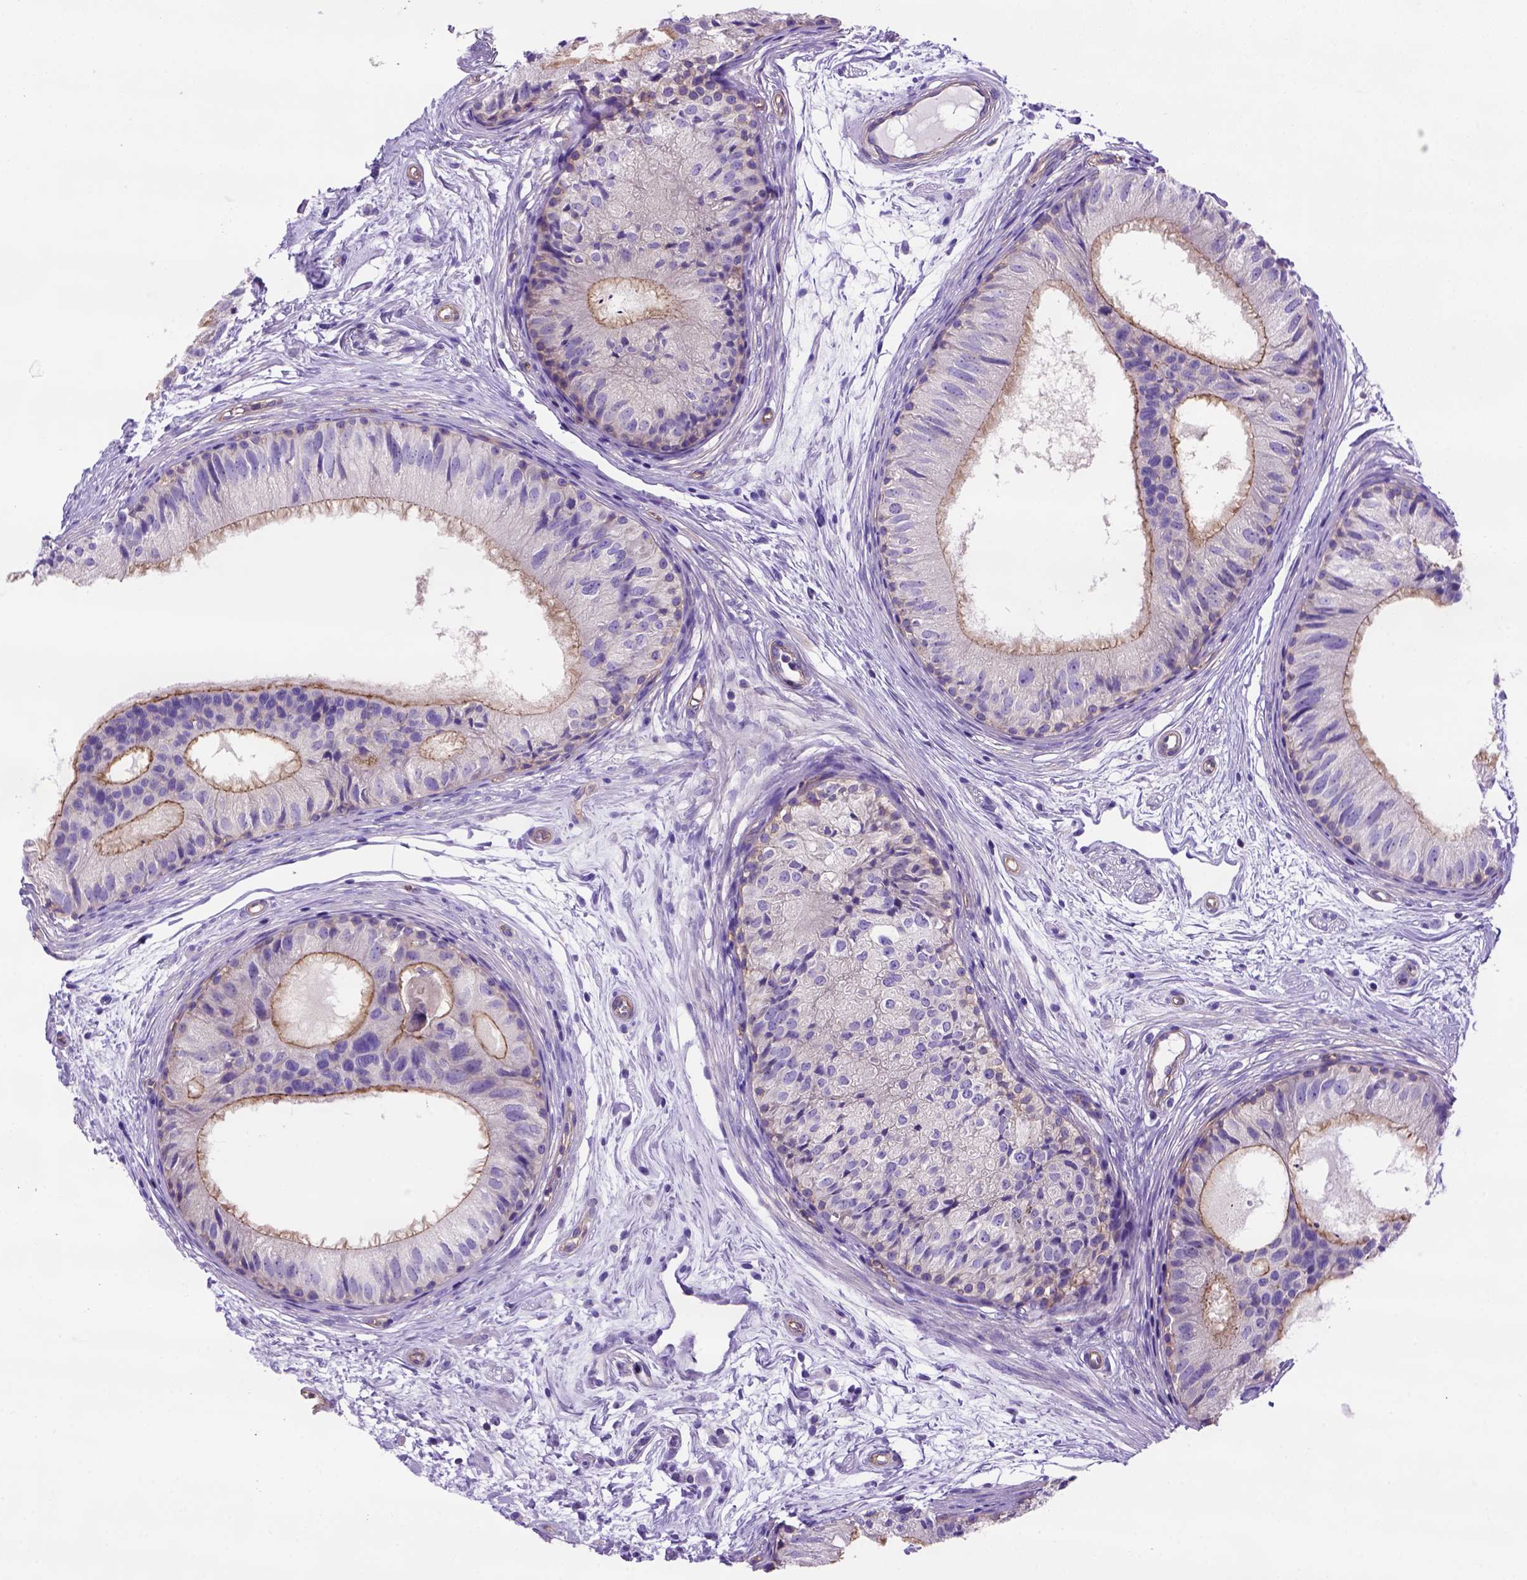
{"staining": {"intensity": "moderate", "quantity": ">75%", "location": "cytoplasmic/membranous"}, "tissue": "epididymis", "cell_type": "Glandular cells", "image_type": "normal", "snomed": [{"axis": "morphology", "description": "Normal tissue, NOS"}, {"axis": "topography", "description": "Epididymis"}], "caption": "Glandular cells show moderate cytoplasmic/membranous staining in about >75% of cells in normal epididymis.", "gene": "PEX12", "patient": {"sex": "male", "age": 25}}